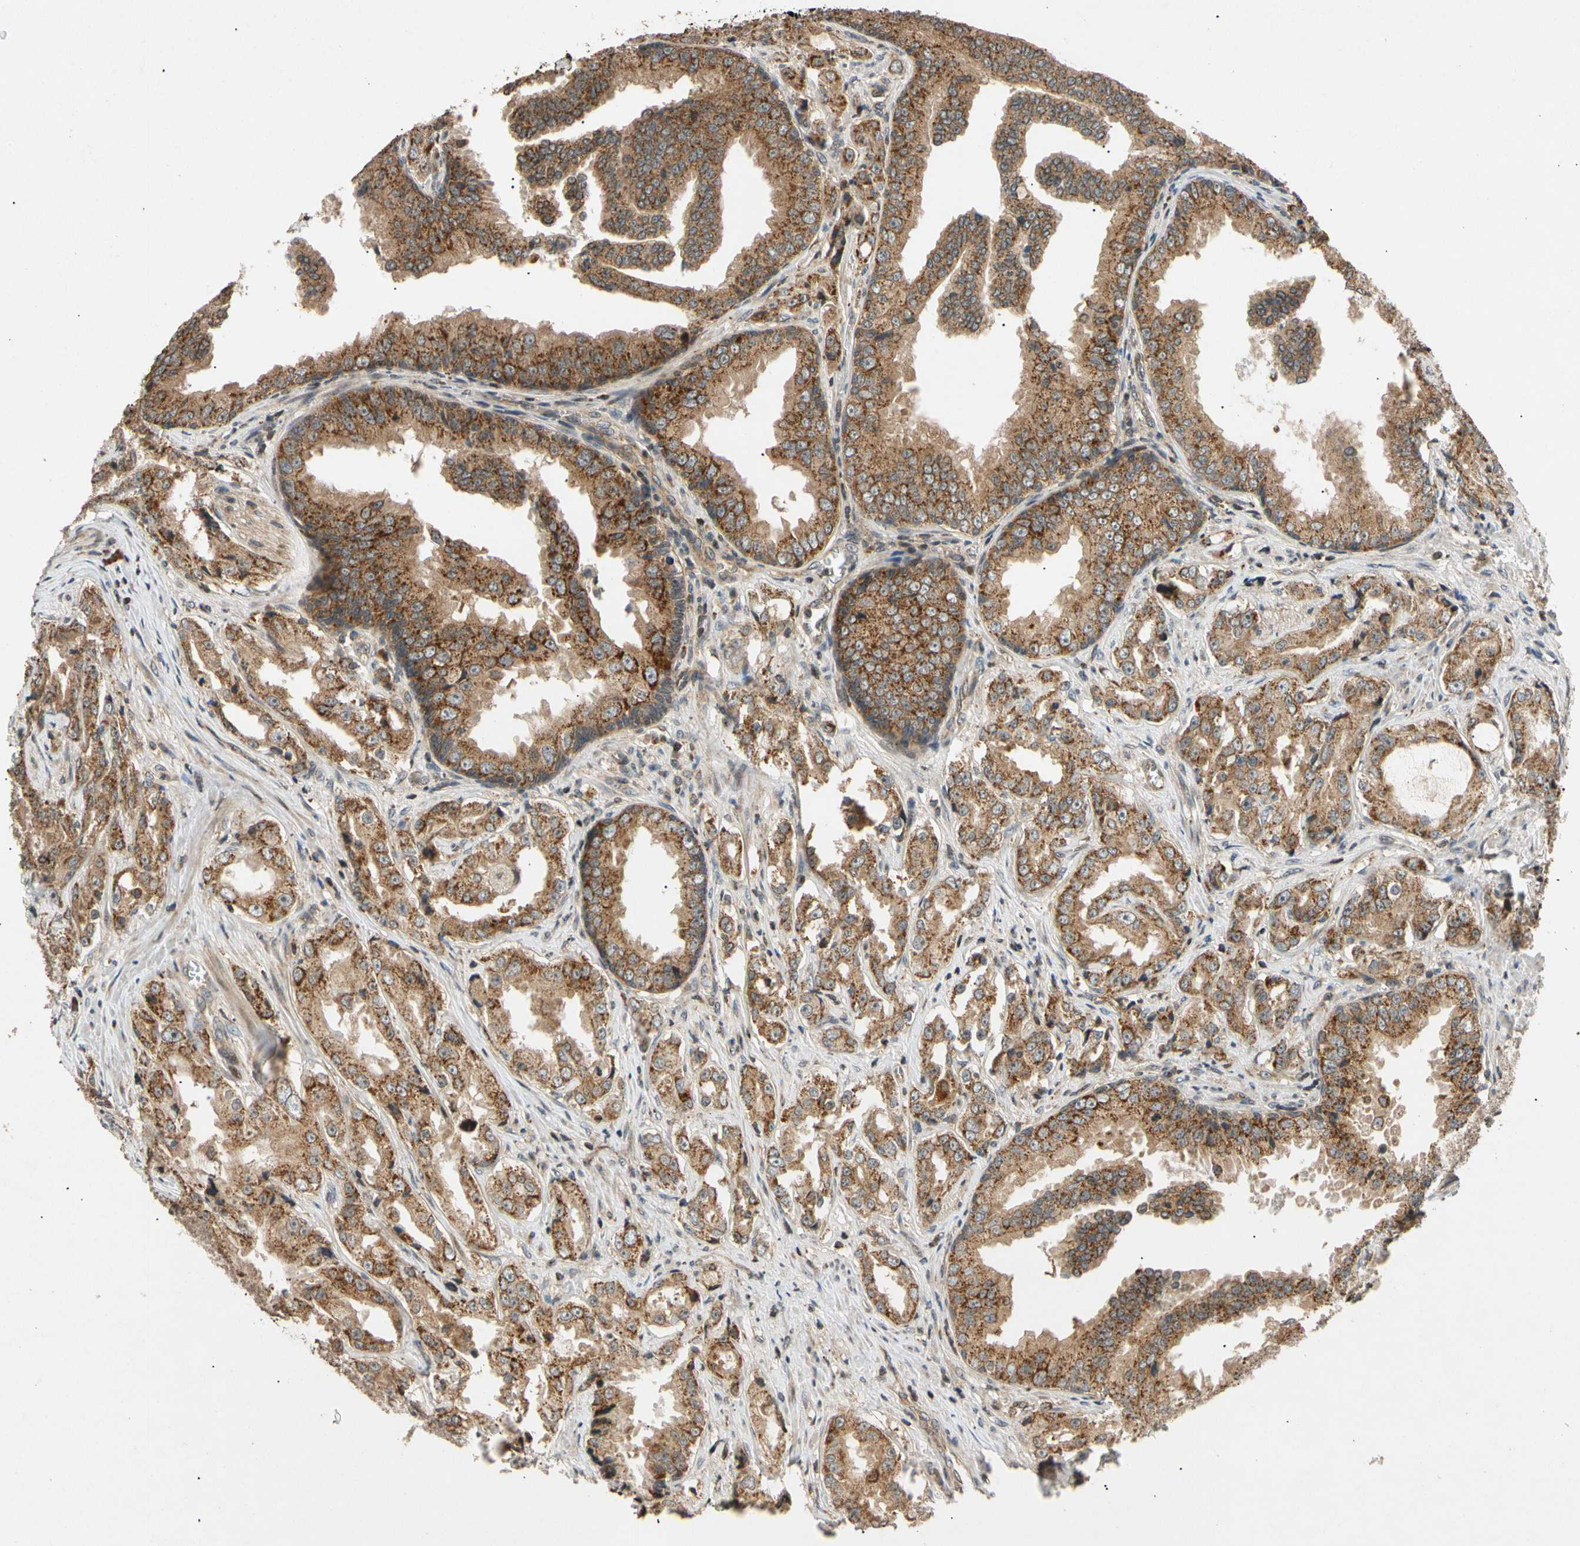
{"staining": {"intensity": "strong", "quantity": ">75%", "location": "cytoplasmic/membranous"}, "tissue": "prostate cancer", "cell_type": "Tumor cells", "image_type": "cancer", "snomed": [{"axis": "morphology", "description": "Adenocarcinoma, High grade"}, {"axis": "topography", "description": "Prostate"}], "caption": "Protein analysis of prostate adenocarcinoma (high-grade) tissue displays strong cytoplasmic/membranous expression in about >75% of tumor cells.", "gene": "MRPS22", "patient": {"sex": "male", "age": 73}}